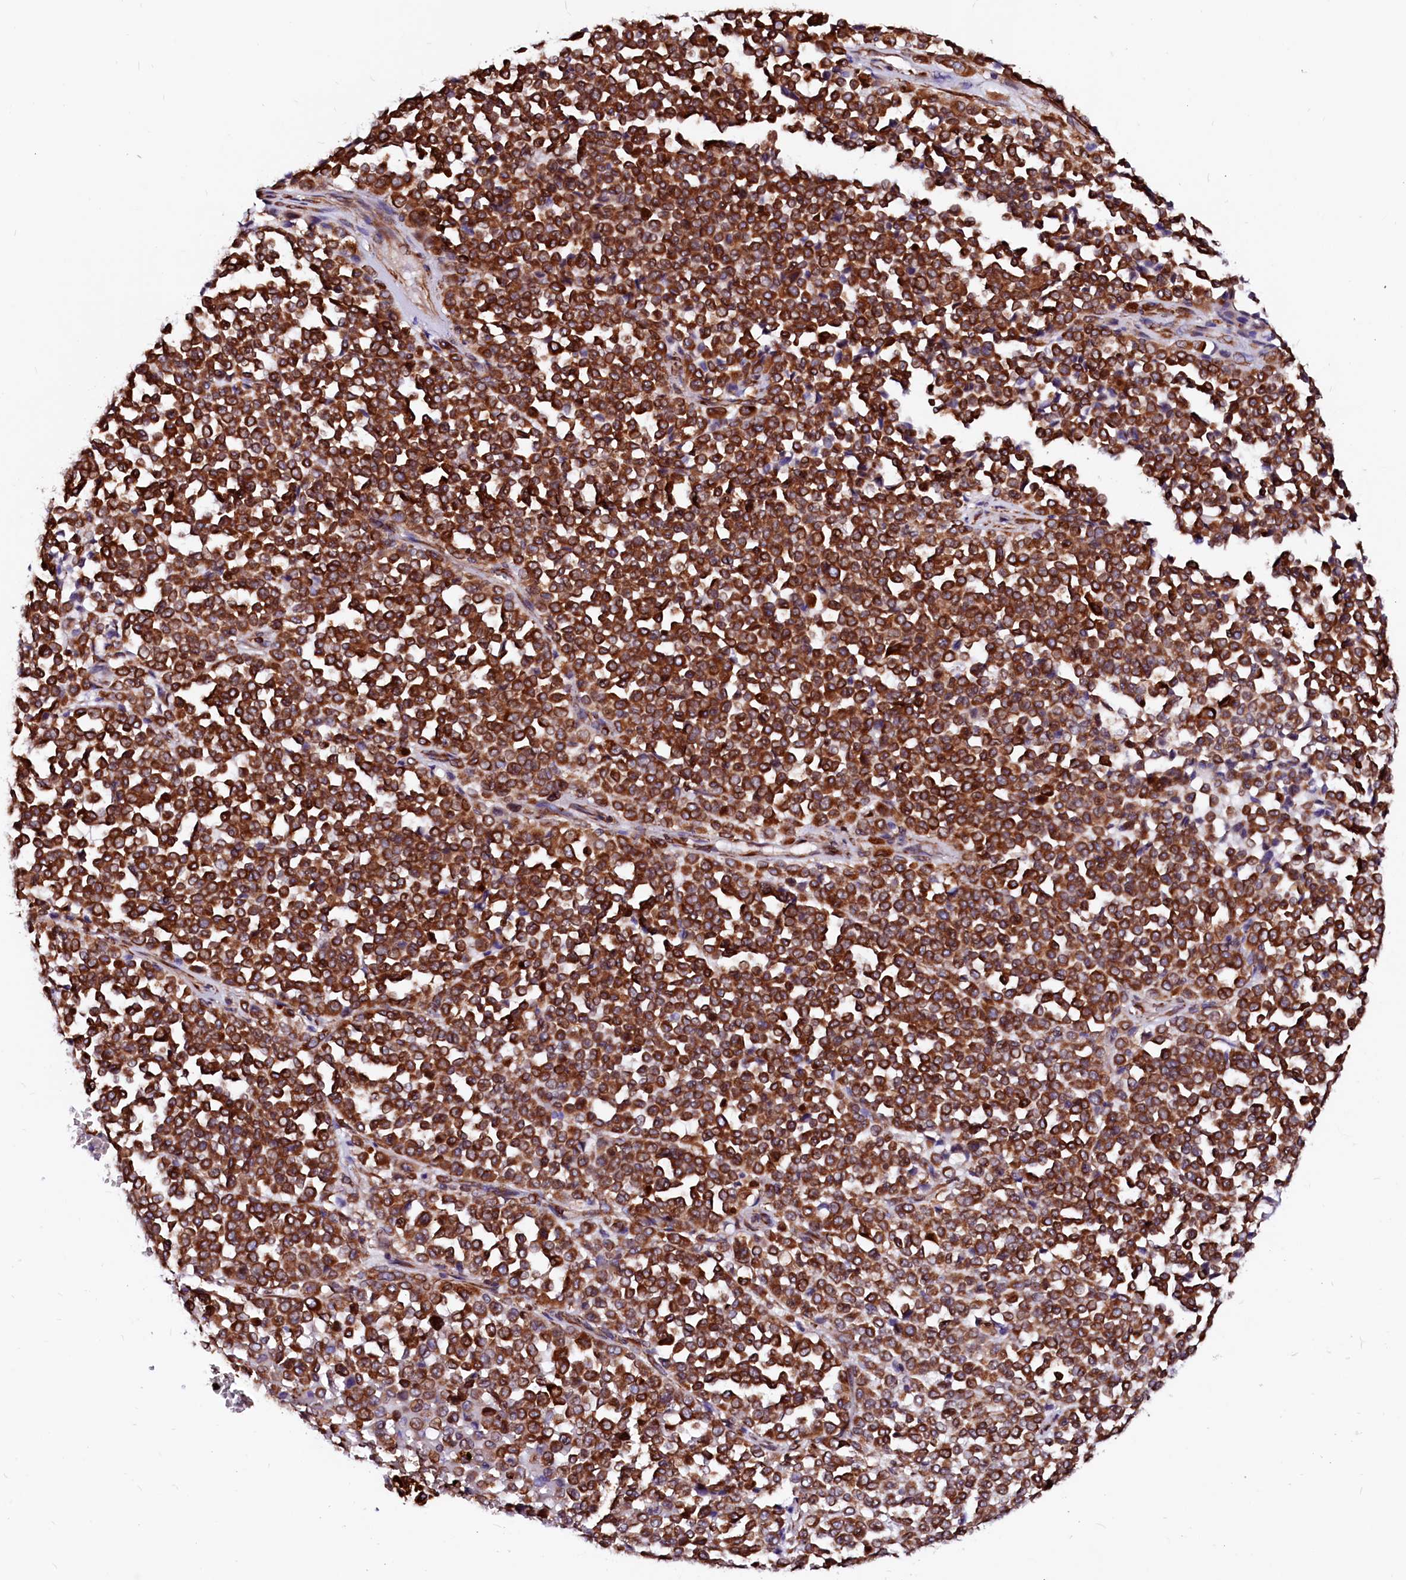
{"staining": {"intensity": "strong", "quantity": ">75%", "location": "cytoplasmic/membranous"}, "tissue": "melanoma", "cell_type": "Tumor cells", "image_type": "cancer", "snomed": [{"axis": "morphology", "description": "Malignant melanoma, Metastatic site"}, {"axis": "topography", "description": "Pancreas"}], "caption": "Melanoma tissue reveals strong cytoplasmic/membranous positivity in about >75% of tumor cells, visualized by immunohistochemistry. The protein of interest is shown in brown color, while the nuclei are stained blue.", "gene": "DERL1", "patient": {"sex": "female", "age": 30}}